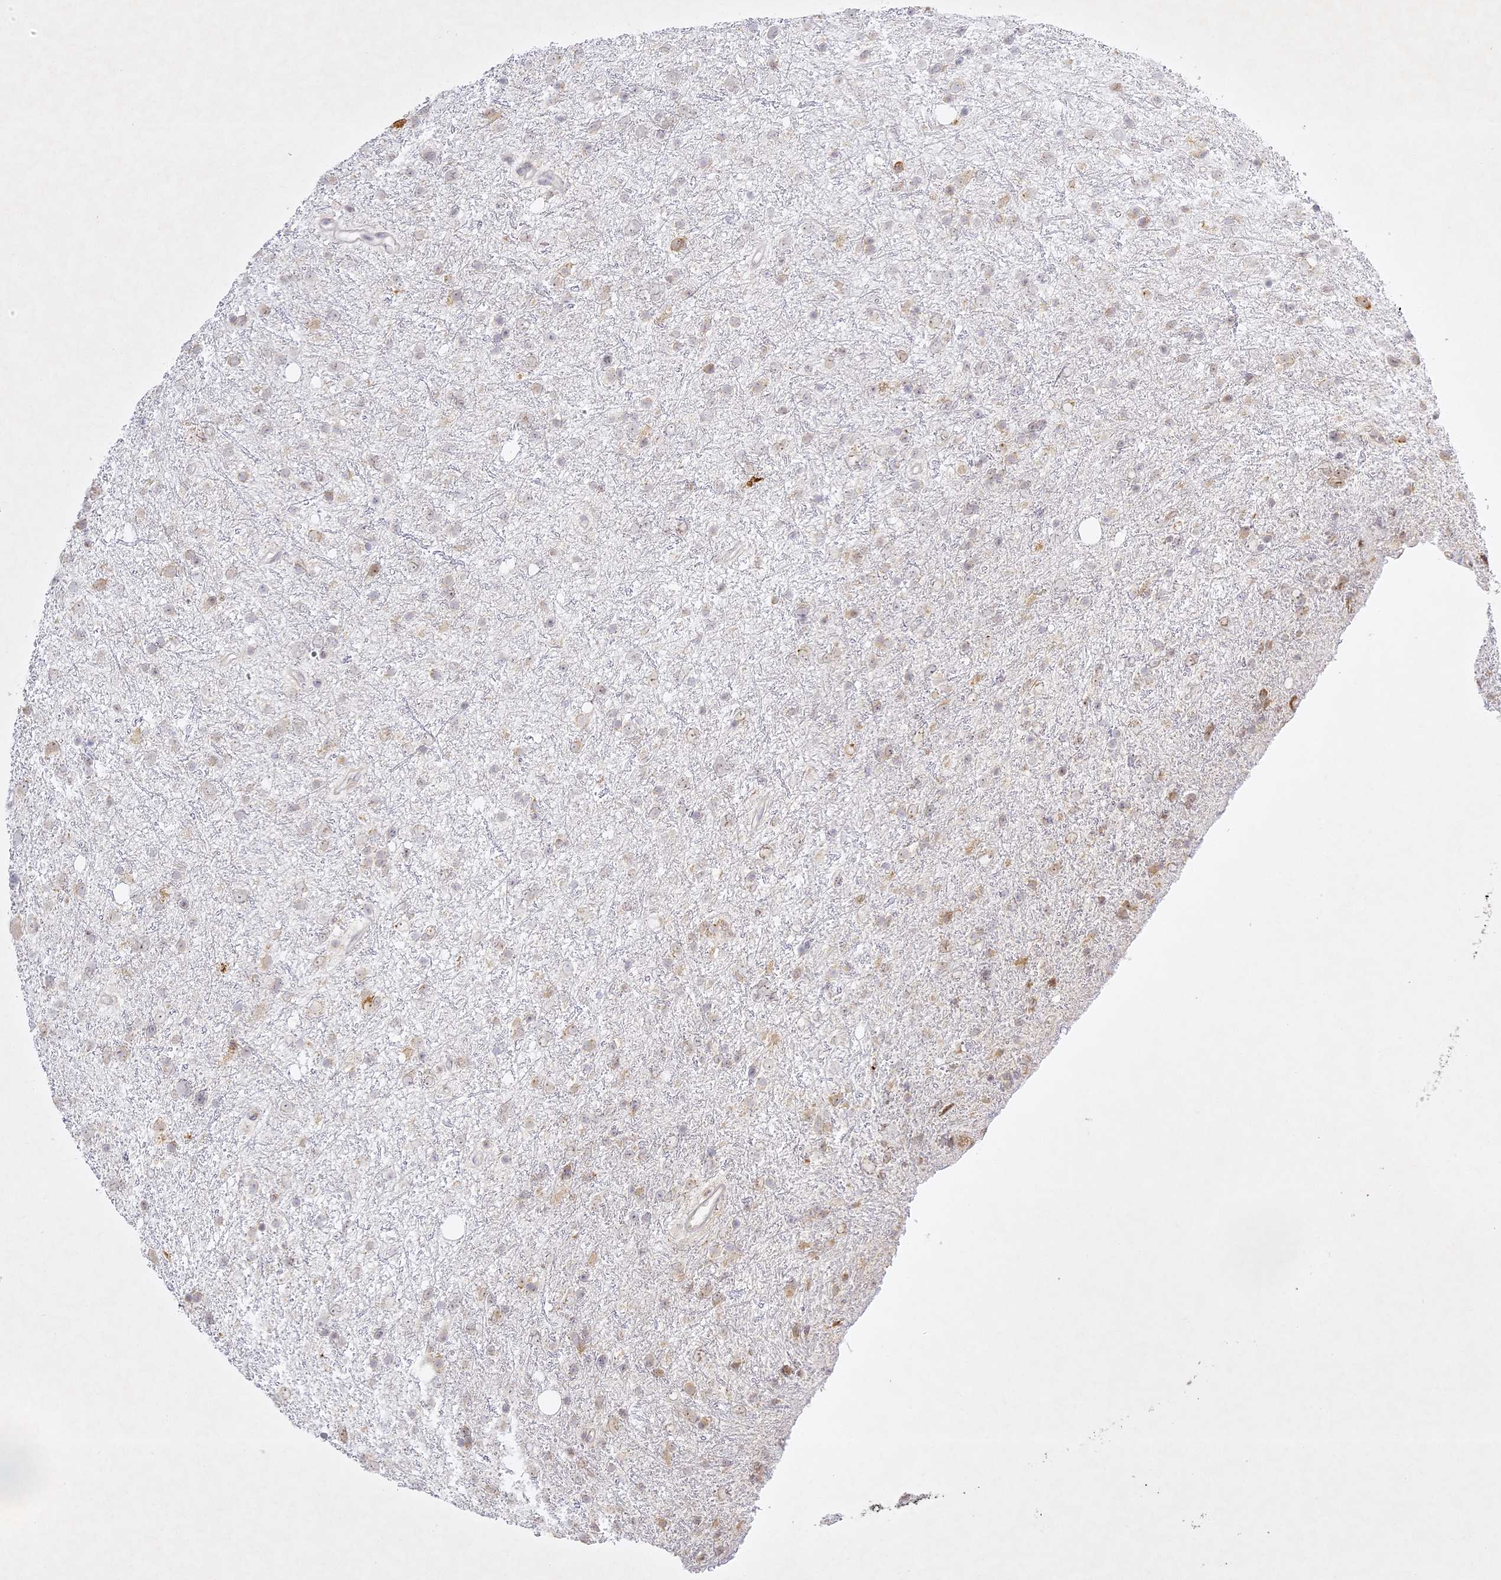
{"staining": {"intensity": "weak", "quantity": "<25%", "location": "cytoplasmic/membranous"}, "tissue": "glioma", "cell_type": "Tumor cells", "image_type": "cancer", "snomed": [{"axis": "morphology", "description": "Glioma, malignant, Low grade"}, {"axis": "topography", "description": "Cerebral cortex"}], "caption": "DAB (3,3'-diaminobenzidine) immunohistochemical staining of glioma exhibits no significant staining in tumor cells. The staining was performed using DAB (3,3'-diaminobenzidine) to visualize the protein expression in brown, while the nuclei were stained in blue with hematoxylin (Magnification: 20x).", "gene": "SLC30A5", "patient": {"sex": "female", "age": 39}}